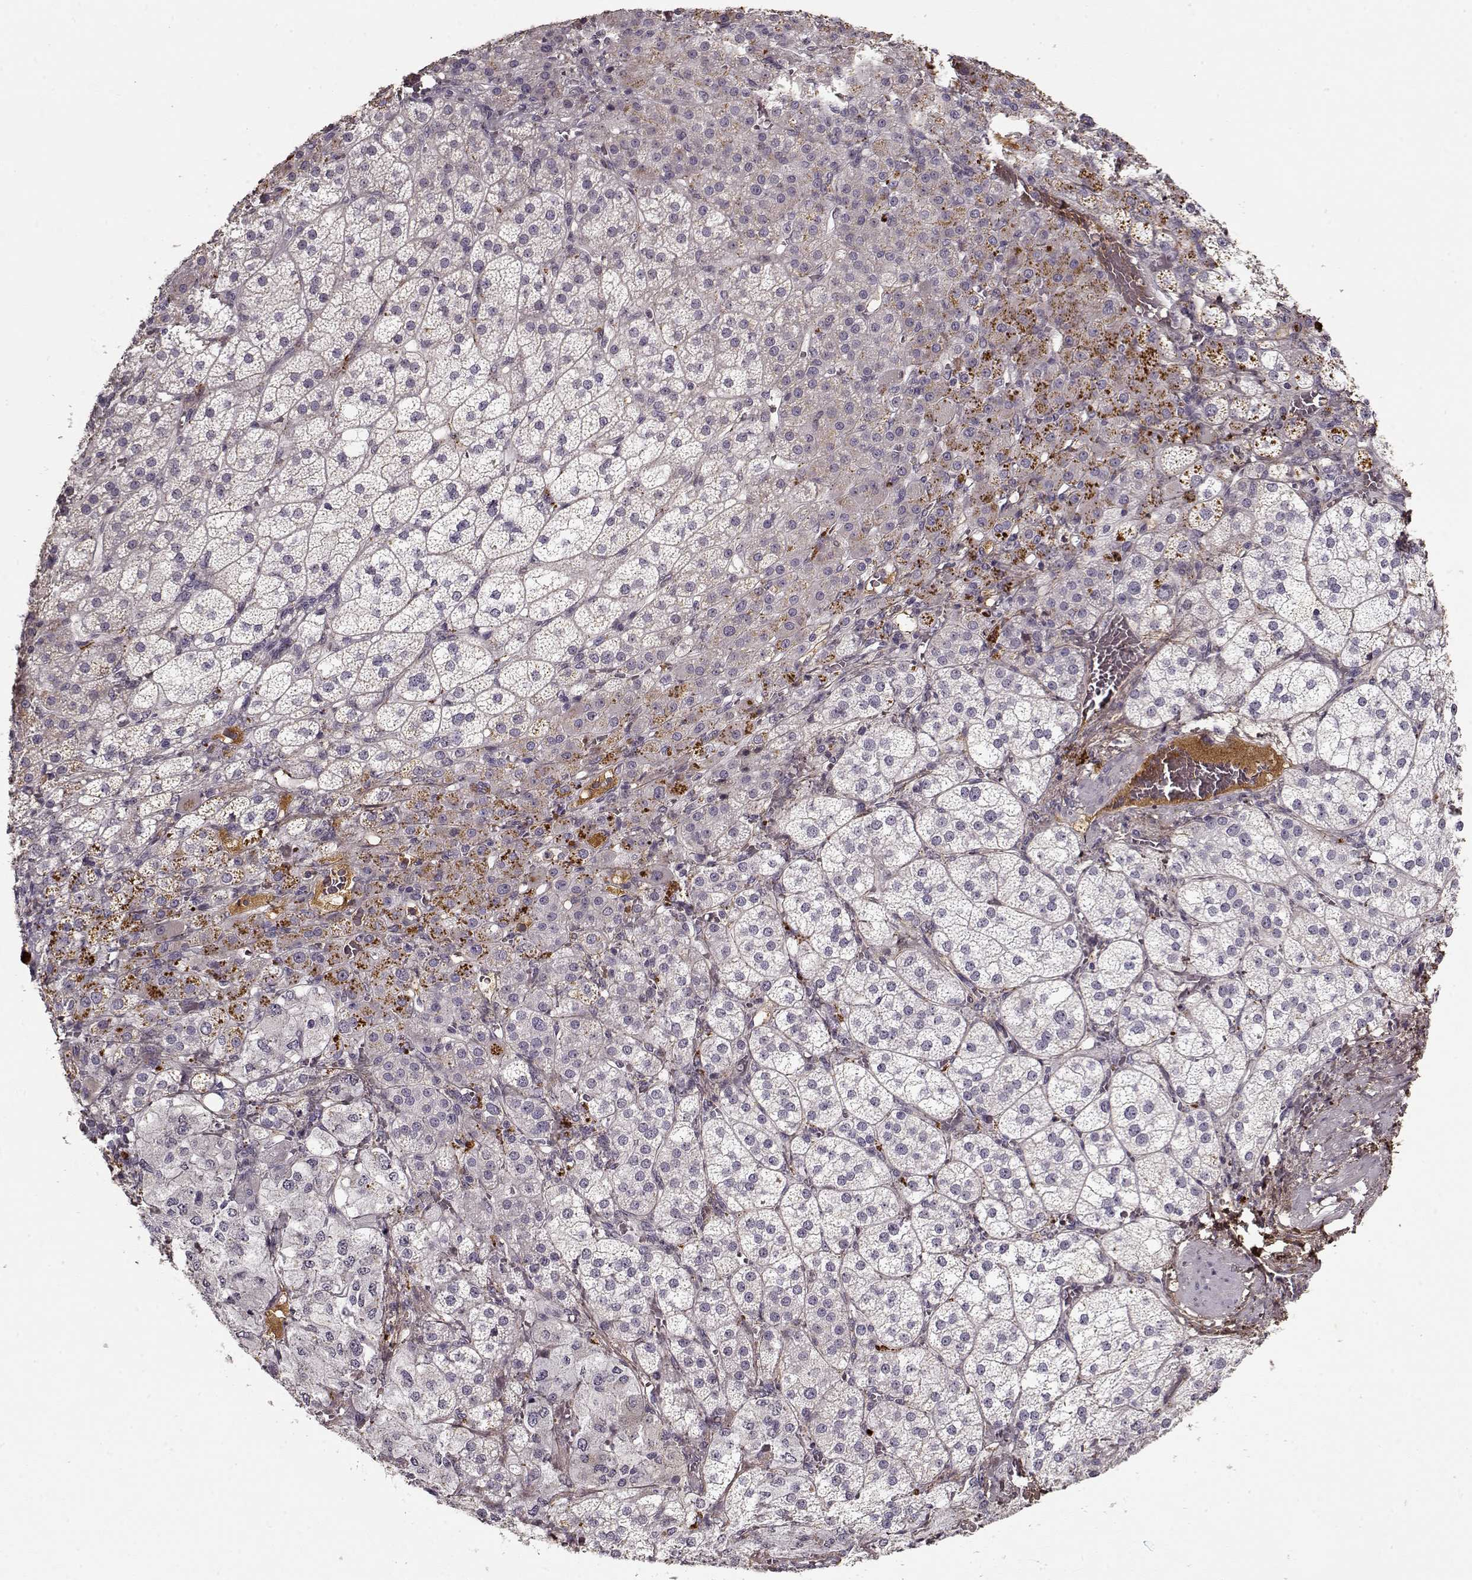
{"staining": {"intensity": "negative", "quantity": "none", "location": "none"}, "tissue": "adrenal gland", "cell_type": "Glandular cells", "image_type": "normal", "snomed": [{"axis": "morphology", "description": "Normal tissue, NOS"}, {"axis": "topography", "description": "Adrenal gland"}], "caption": "IHC image of normal adrenal gland stained for a protein (brown), which reveals no staining in glandular cells. (Brightfield microscopy of DAB (3,3'-diaminobenzidine) immunohistochemistry (IHC) at high magnification).", "gene": "LUM", "patient": {"sex": "female", "age": 60}}